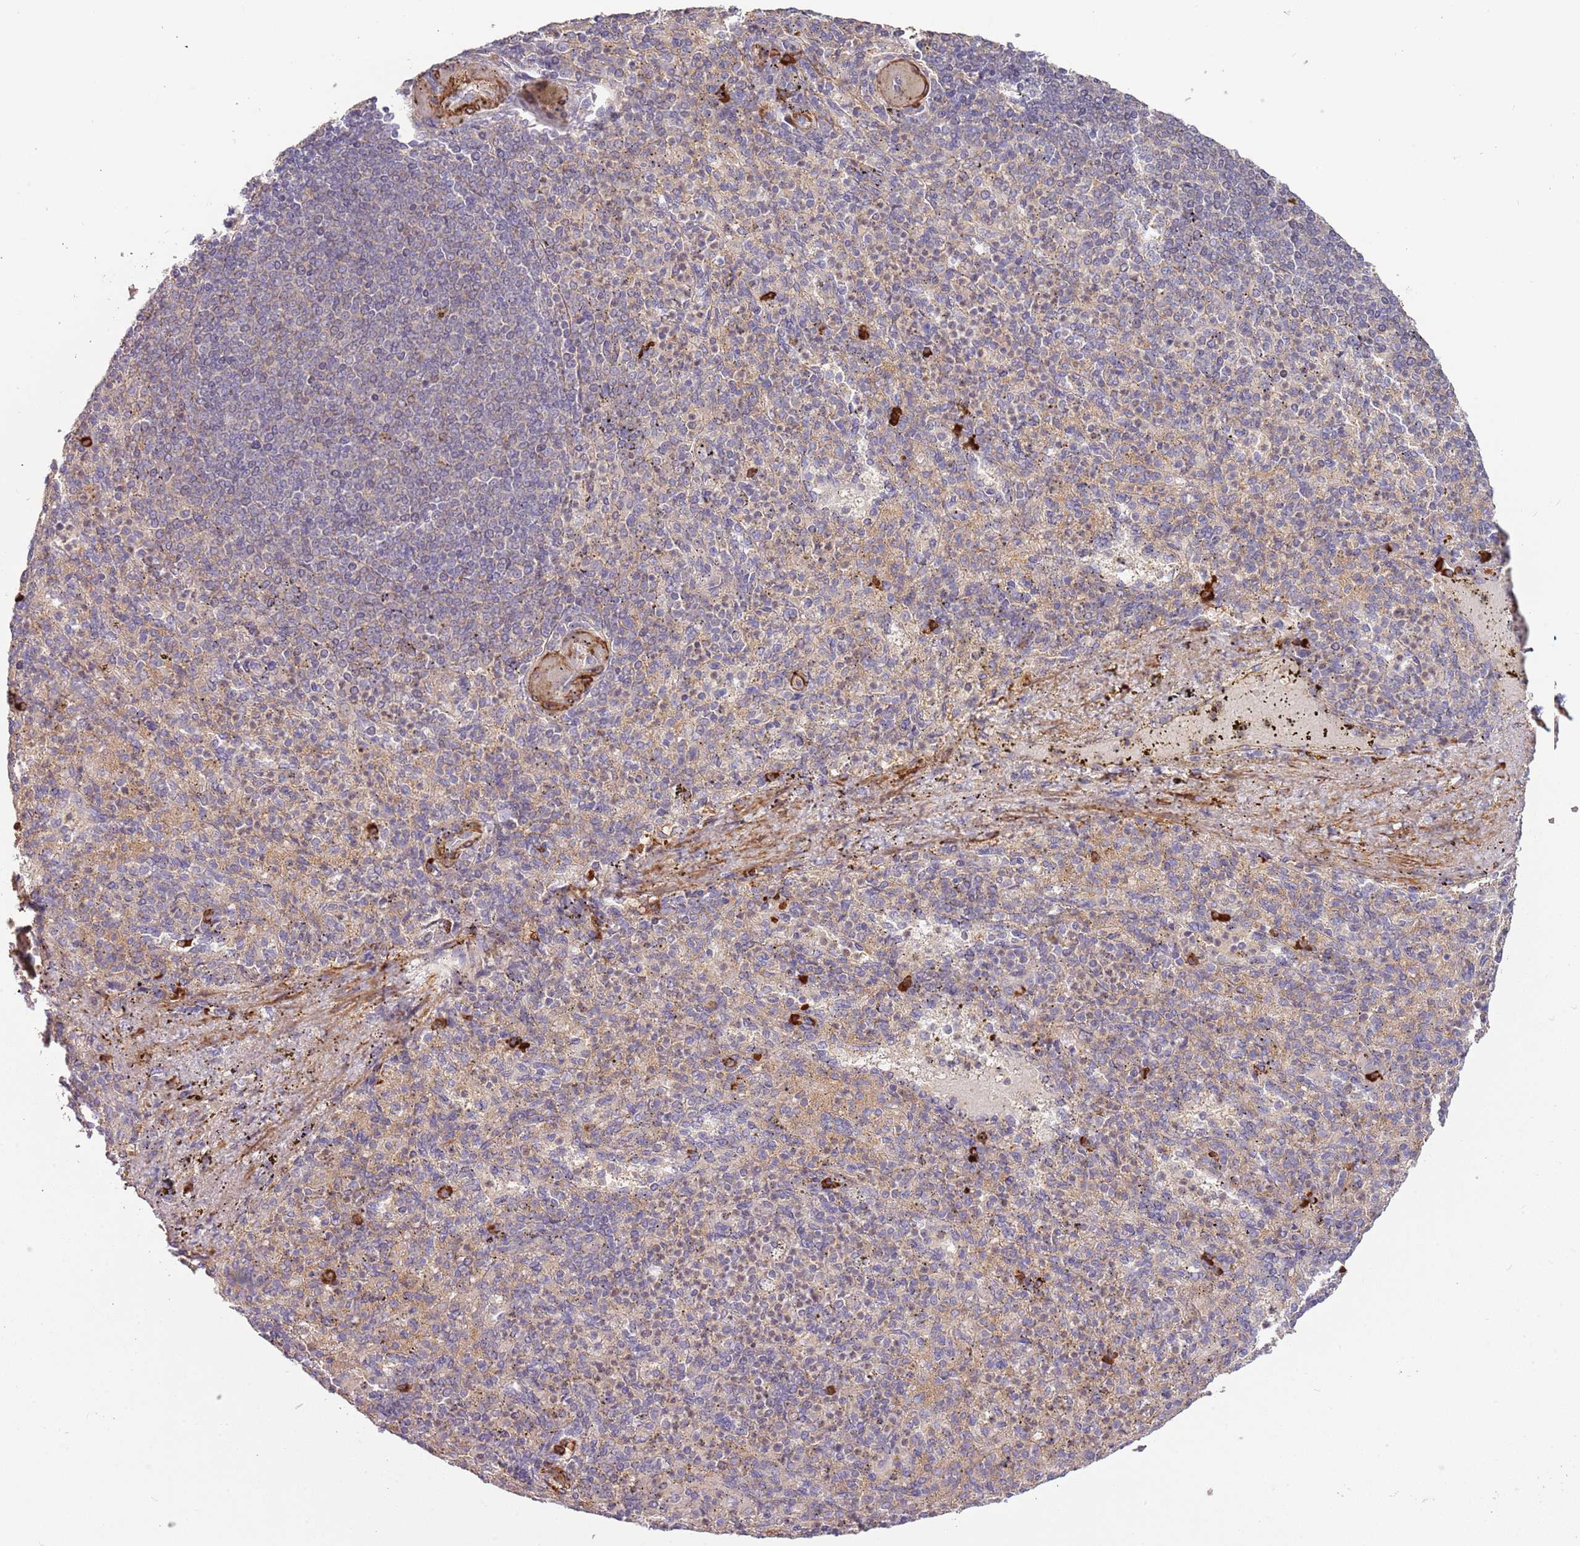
{"staining": {"intensity": "weak", "quantity": "<25%", "location": "cytoplasmic/membranous"}, "tissue": "spleen", "cell_type": "Cells in red pulp", "image_type": "normal", "snomed": [{"axis": "morphology", "description": "Normal tissue, NOS"}, {"axis": "topography", "description": "Spleen"}], "caption": "Immunohistochemical staining of benign spleen reveals no significant expression in cells in red pulp.", "gene": "RNF128", "patient": {"sex": "female", "age": 74}}